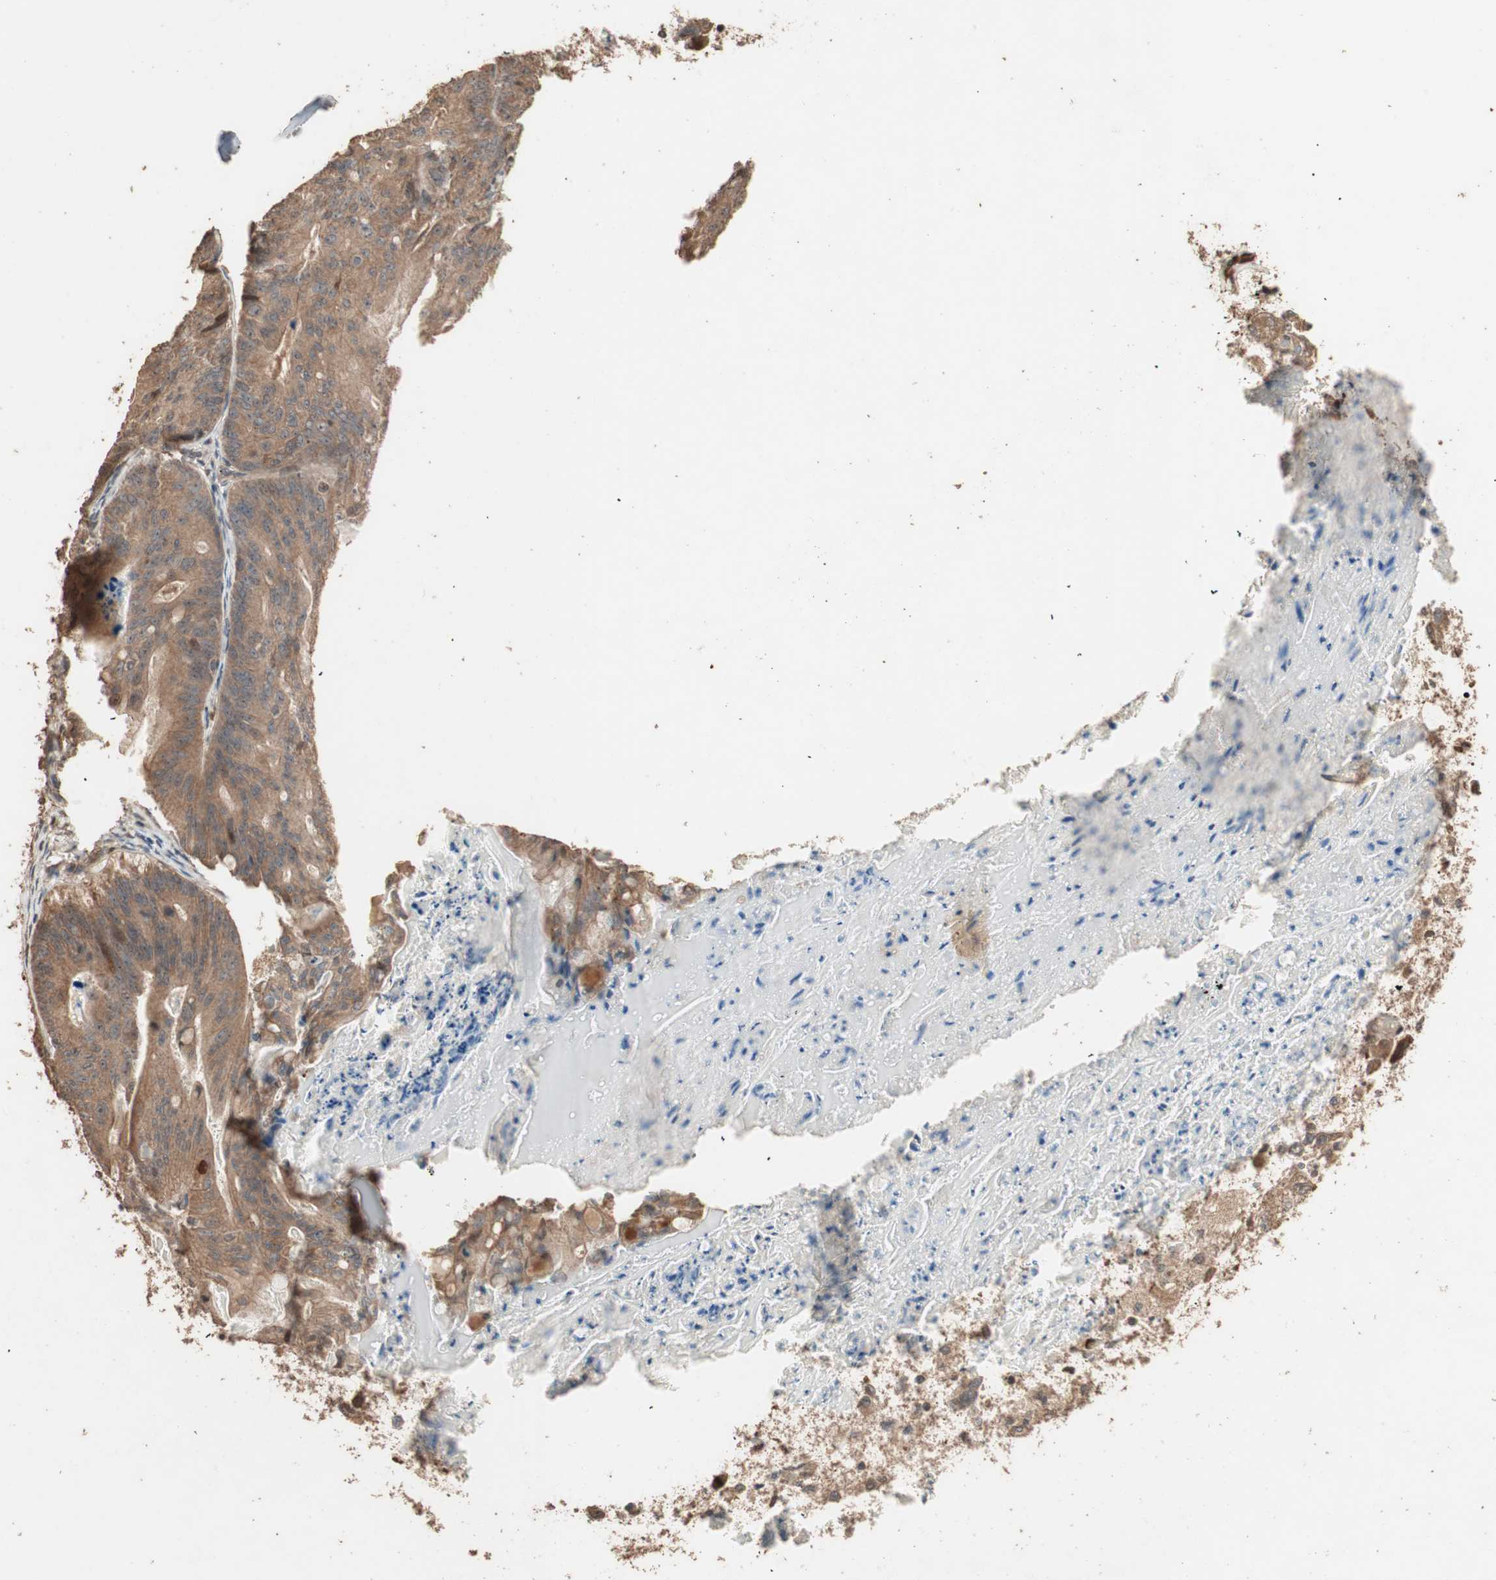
{"staining": {"intensity": "strong", "quantity": ">75%", "location": "cytoplasmic/membranous"}, "tissue": "ovarian cancer", "cell_type": "Tumor cells", "image_type": "cancer", "snomed": [{"axis": "morphology", "description": "Cystadenocarcinoma, mucinous, NOS"}, {"axis": "topography", "description": "Ovary"}], "caption": "Ovarian cancer stained with a protein marker displays strong staining in tumor cells.", "gene": "USP20", "patient": {"sex": "female", "age": 37}}